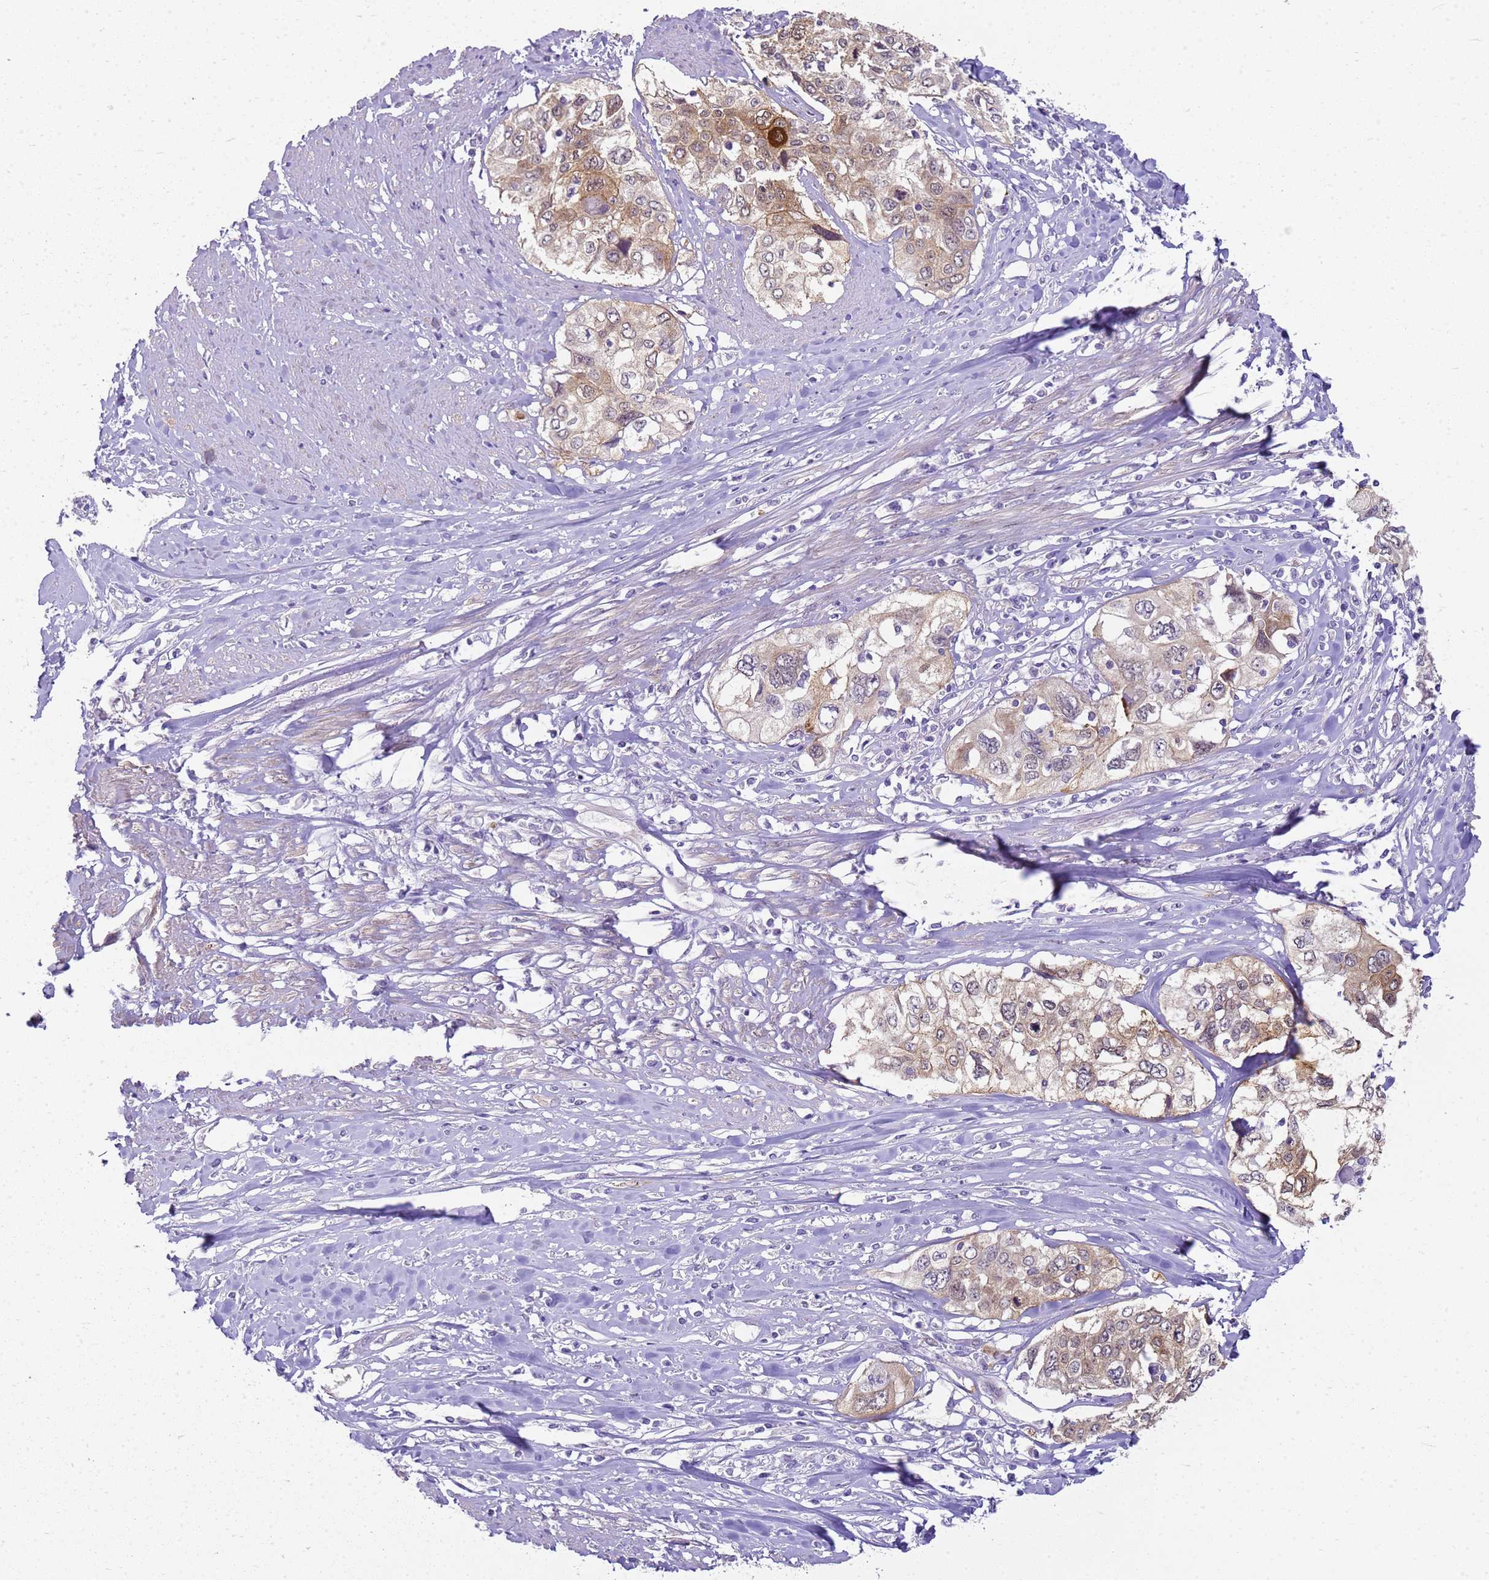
{"staining": {"intensity": "moderate", "quantity": ">75%", "location": "cytoplasmic/membranous"}, "tissue": "cervical cancer", "cell_type": "Tumor cells", "image_type": "cancer", "snomed": [{"axis": "morphology", "description": "Squamous cell carcinoma, NOS"}, {"axis": "topography", "description": "Cervix"}], "caption": "Human cervical squamous cell carcinoma stained with a protein marker displays moderate staining in tumor cells.", "gene": "HSPB1", "patient": {"sex": "female", "age": 31}}